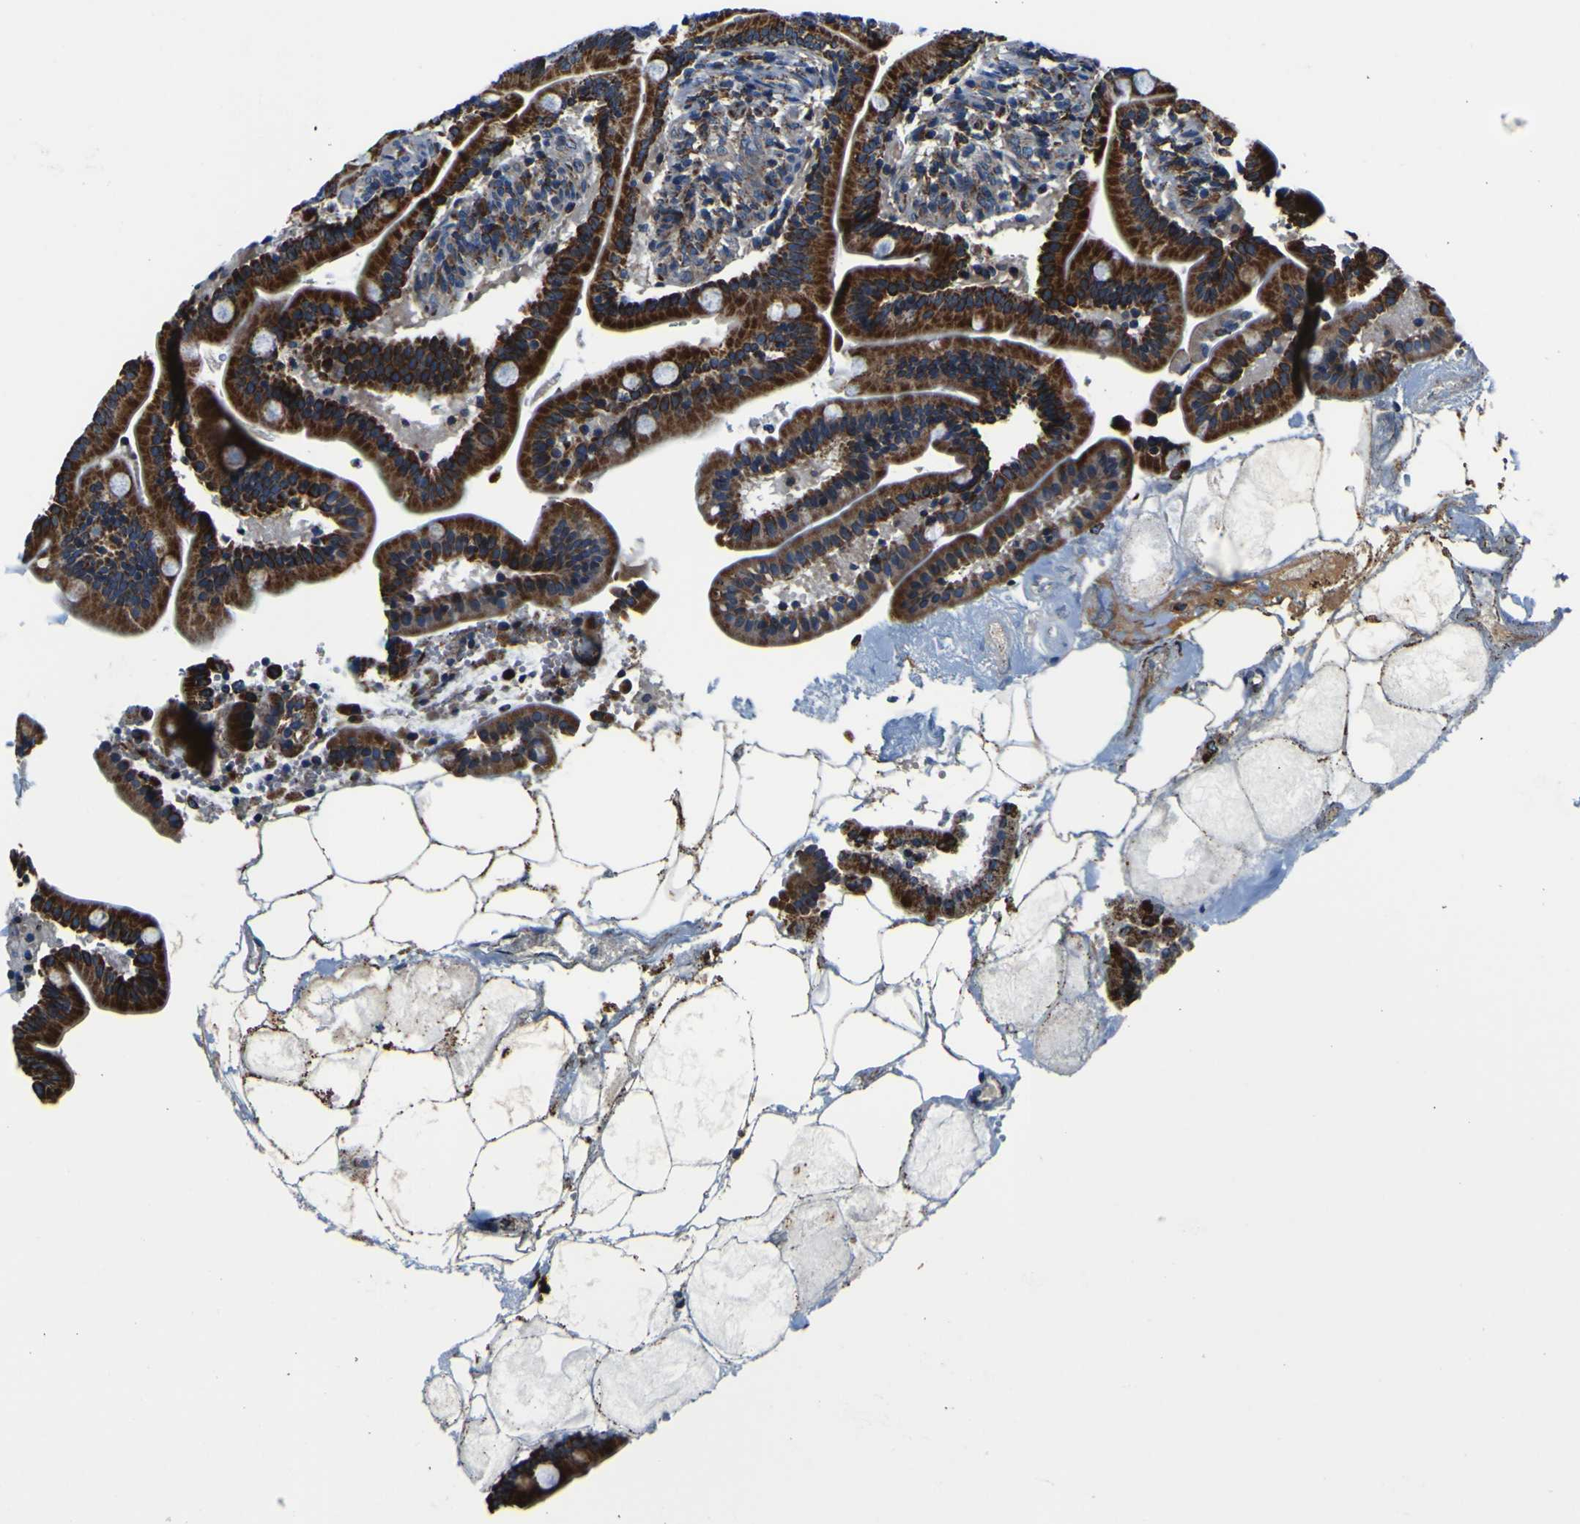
{"staining": {"intensity": "strong", "quantity": ">75%", "location": "cytoplasmic/membranous"}, "tissue": "duodenum", "cell_type": "Glandular cells", "image_type": "normal", "snomed": [{"axis": "morphology", "description": "Normal tissue, NOS"}, {"axis": "topography", "description": "Duodenum"}], "caption": "Immunohistochemistry (IHC) image of normal duodenum: human duodenum stained using immunohistochemistry exhibits high levels of strong protein expression localized specifically in the cytoplasmic/membranous of glandular cells, appearing as a cytoplasmic/membranous brown color.", "gene": "PTRH2", "patient": {"sex": "male", "age": 54}}